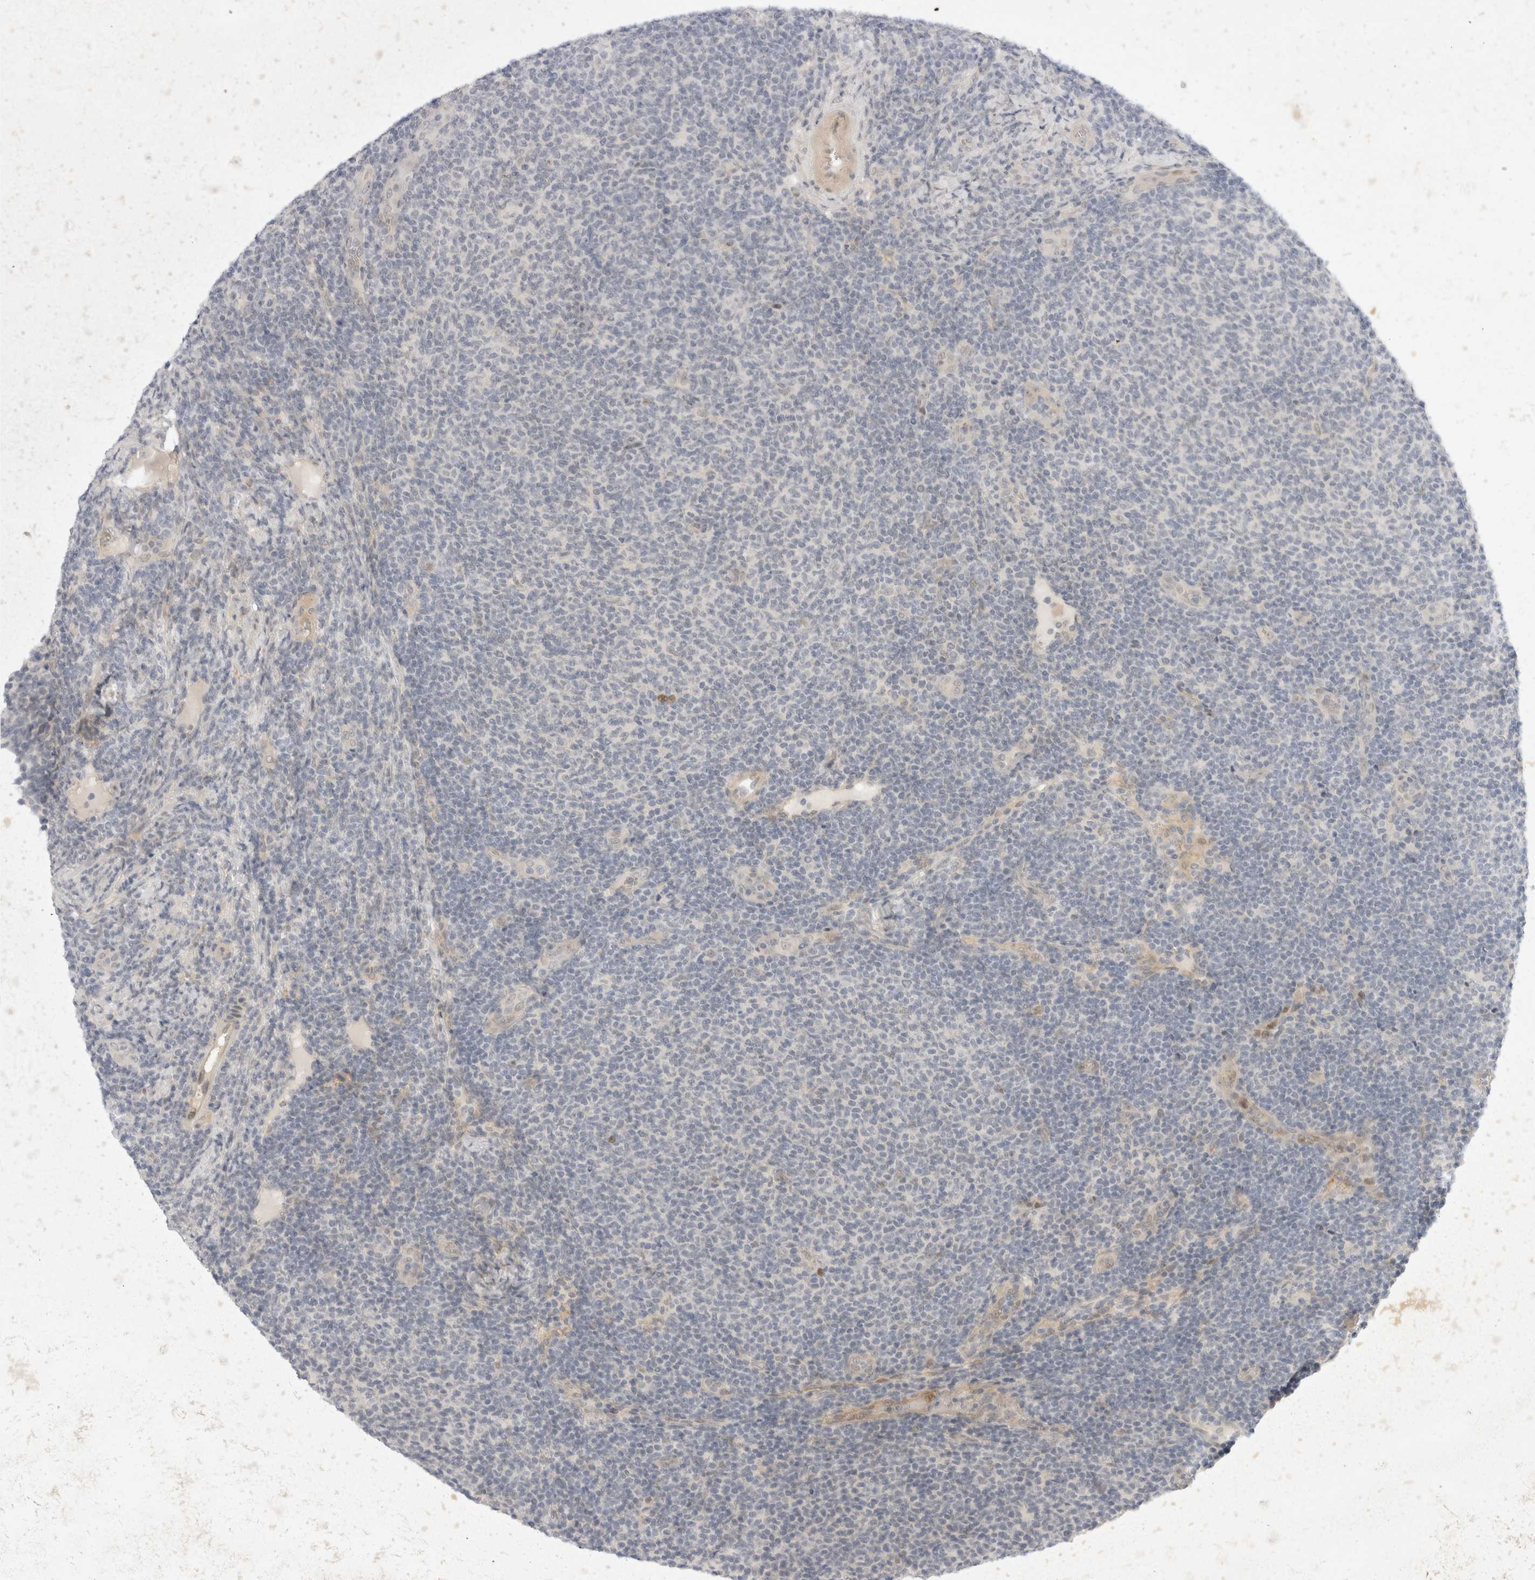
{"staining": {"intensity": "negative", "quantity": "none", "location": "none"}, "tissue": "lymphoma", "cell_type": "Tumor cells", "image_type": "cancer", "snomed": [{"axis": "morphology", "description": "Malignant lymphoma, non-Hodgkin's type, Low grade"}, {"axis": "topography", "description": "Lymph node"}], "caption": "IHC micrograph of neoplastic tissue: human lymphoma stained with DAB (3,3'-diaminobenzidine) displays no significant protein staining in tumor cells.", "gene": "TOM1L2", "patient": {"sex": "male", "age": 66}}